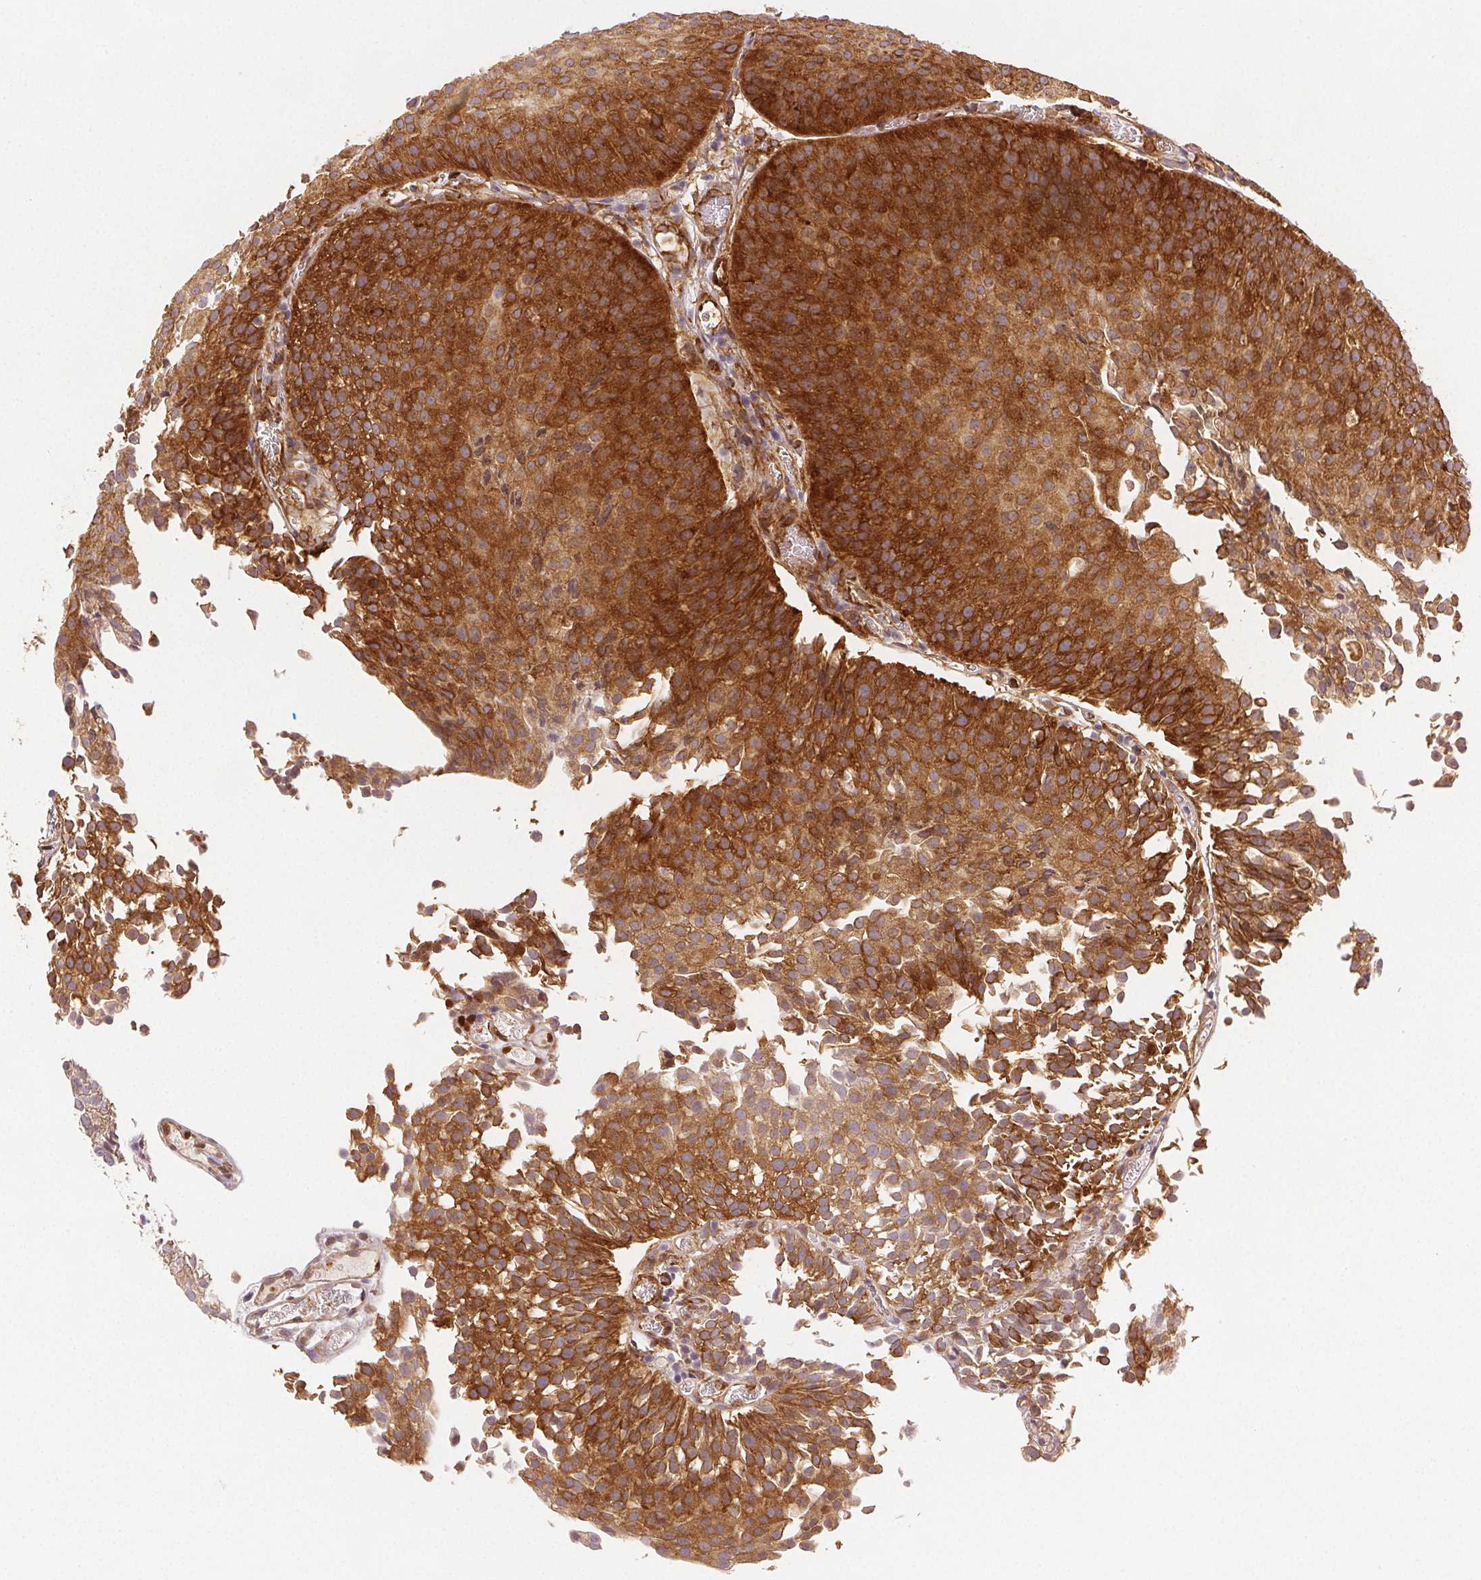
{"staining": {"intensity": "strong", "quantity": ">75%", "location": "cytoplasmic/membranous"}, "tissue": "urothelial cancer", "cell_type": "Tumor cells", "image_type": "cancer", "snomed": [{"axis": "morphology", "description": "Urothelial carcinoma, Low grade"}, {"axis": "topography", "description": "Urinary bladder"}], "caption": "IHC photomicrograph of neoplastic tissue: low-grade urothelial carcinoma stained using immunohistochemistry exhibits high levels of strong protein expression localized specifically in the cytoplasmic/membranous of tumor cells, appearing as a cytoplasmic/membranous brown color.", "gene": "DIAPH2", "patient": {"sex": "male", "age": 80}}